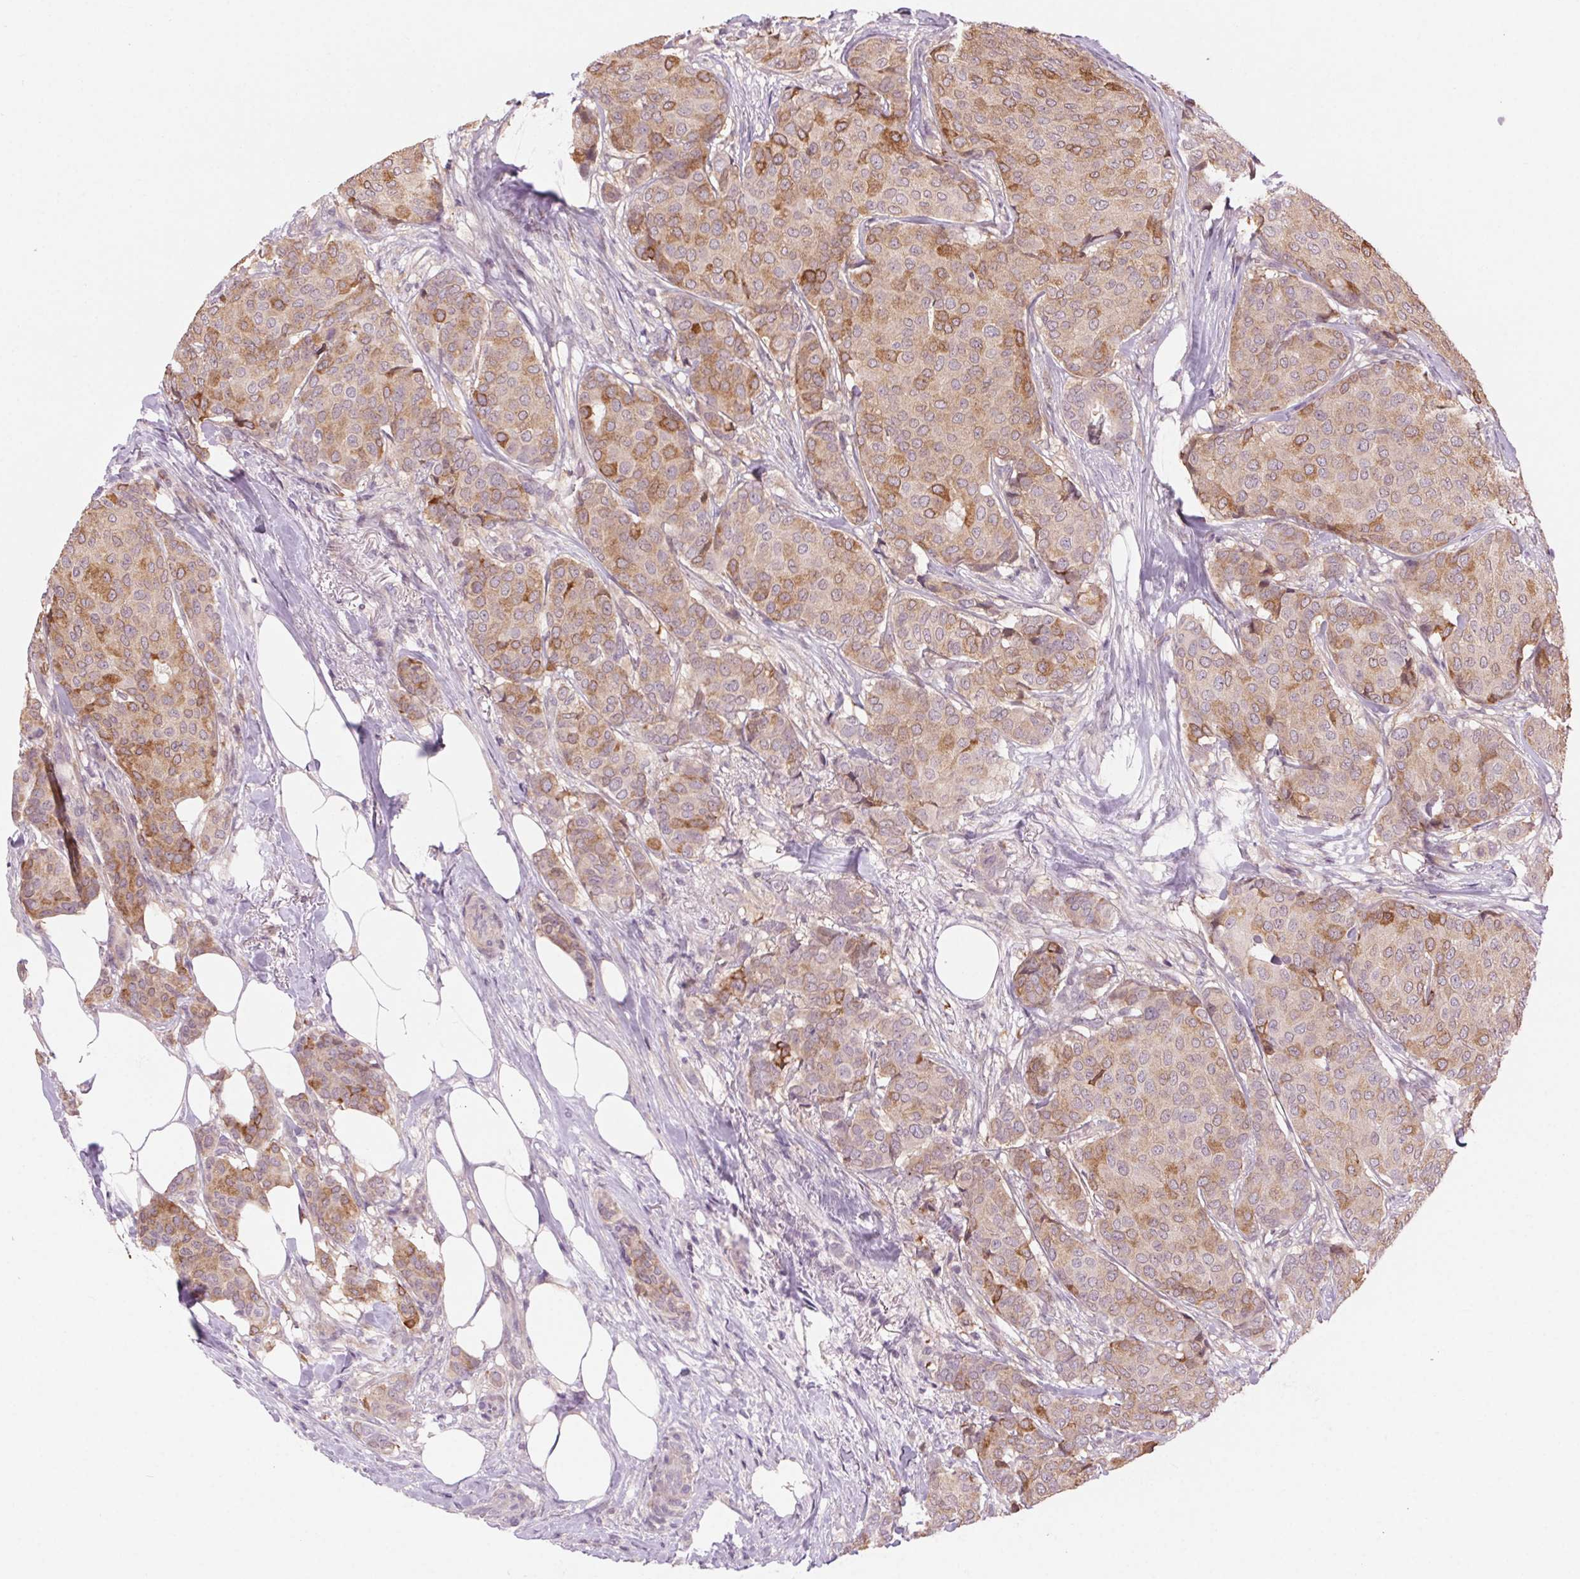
{"staining": {"intensity": "moderate", "quantity": "25%-75%", "location": "cytoplasmic/membranous"}, "tissue": "breast cancer", "cell_type": "Tumor cells", "image_type": "cancer", "snomed": [{"axis": "morphology", "description": "Duct carcinoma"}, {"axis": "topography", "description": "Breast"}], "caption": "Immunohistochemistry (IHC) histopathology image of neoplastic tissue: breast cancer (infiltrating ductal carcinoma) stained using immunohistochemistry (IHC) reveals medium levels of moderate protein expression localized specifically in the cytoplasmic/membranous of tumor cells, appearing as a cytoplasmic/membranous brown color.", "gene": "HHLA2", "patient": {"sex": "female", "age": 75}}